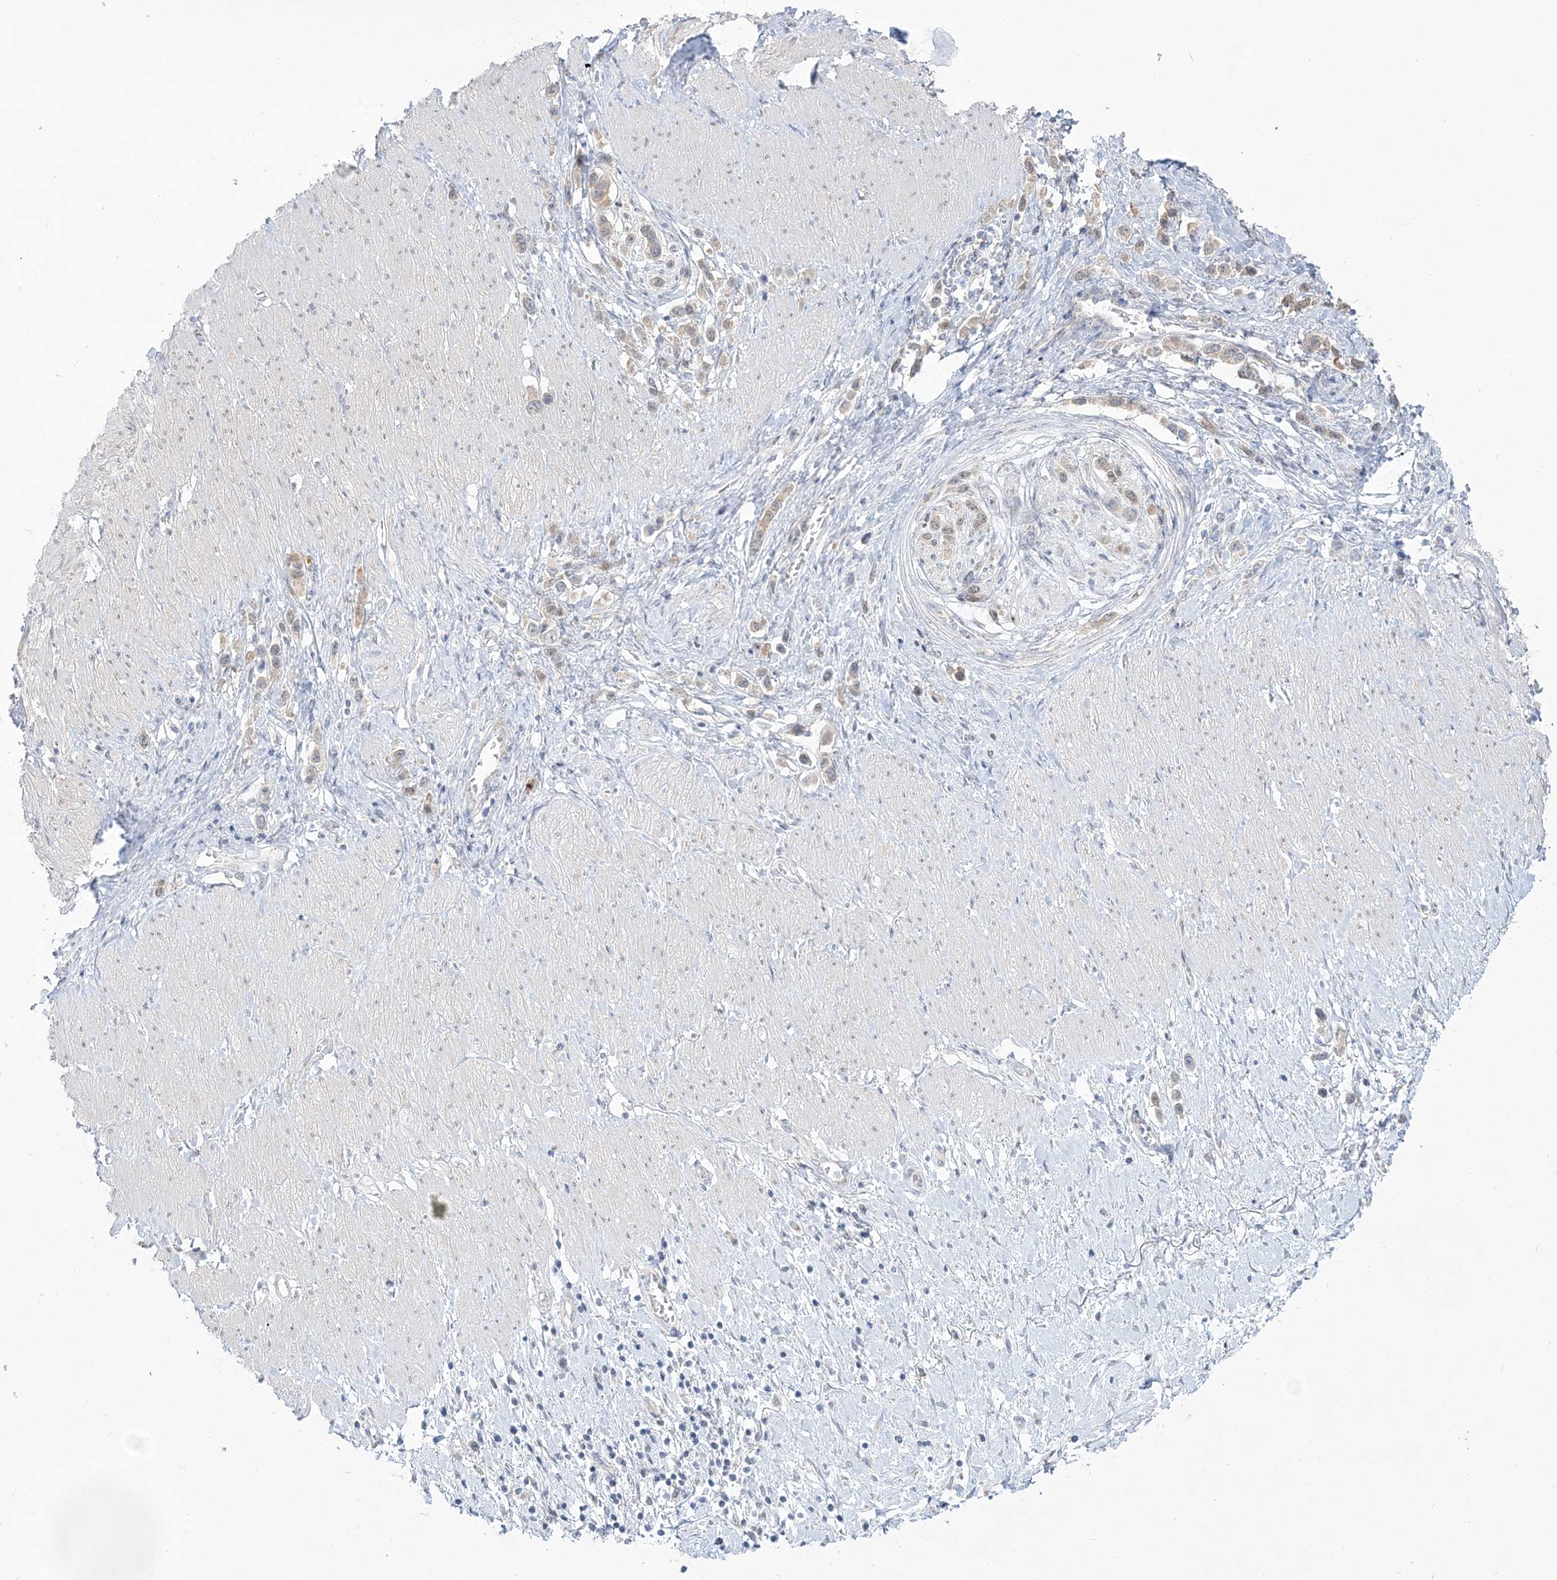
{"staining": {"intensity": "weak", "quantity": "25%-75%", "location": "cytoplasmic/membranous"}, "tissue": "stomach cancer", "cell_type": "Tumor cells", "image_type": "cancer", "snomed": [{"axis": "morphology", "description": "Normal tissue, NOS"}, {"axis": "morphology", "description": "Adenocarcinoma, NOS"}, {"axis": "topography", "description": "Stomach, upper"}, {"axis": "topography", "description": "Stomach"}], "caption": "Human adenocarcinoma (stomach) stained with a brown dye displays weak cytoplasmic/membranous positive staining in approximately 25%-75% of tumor cells.", "gene": "PCBD1", "patient": {"sex": "female", "age": 65}}